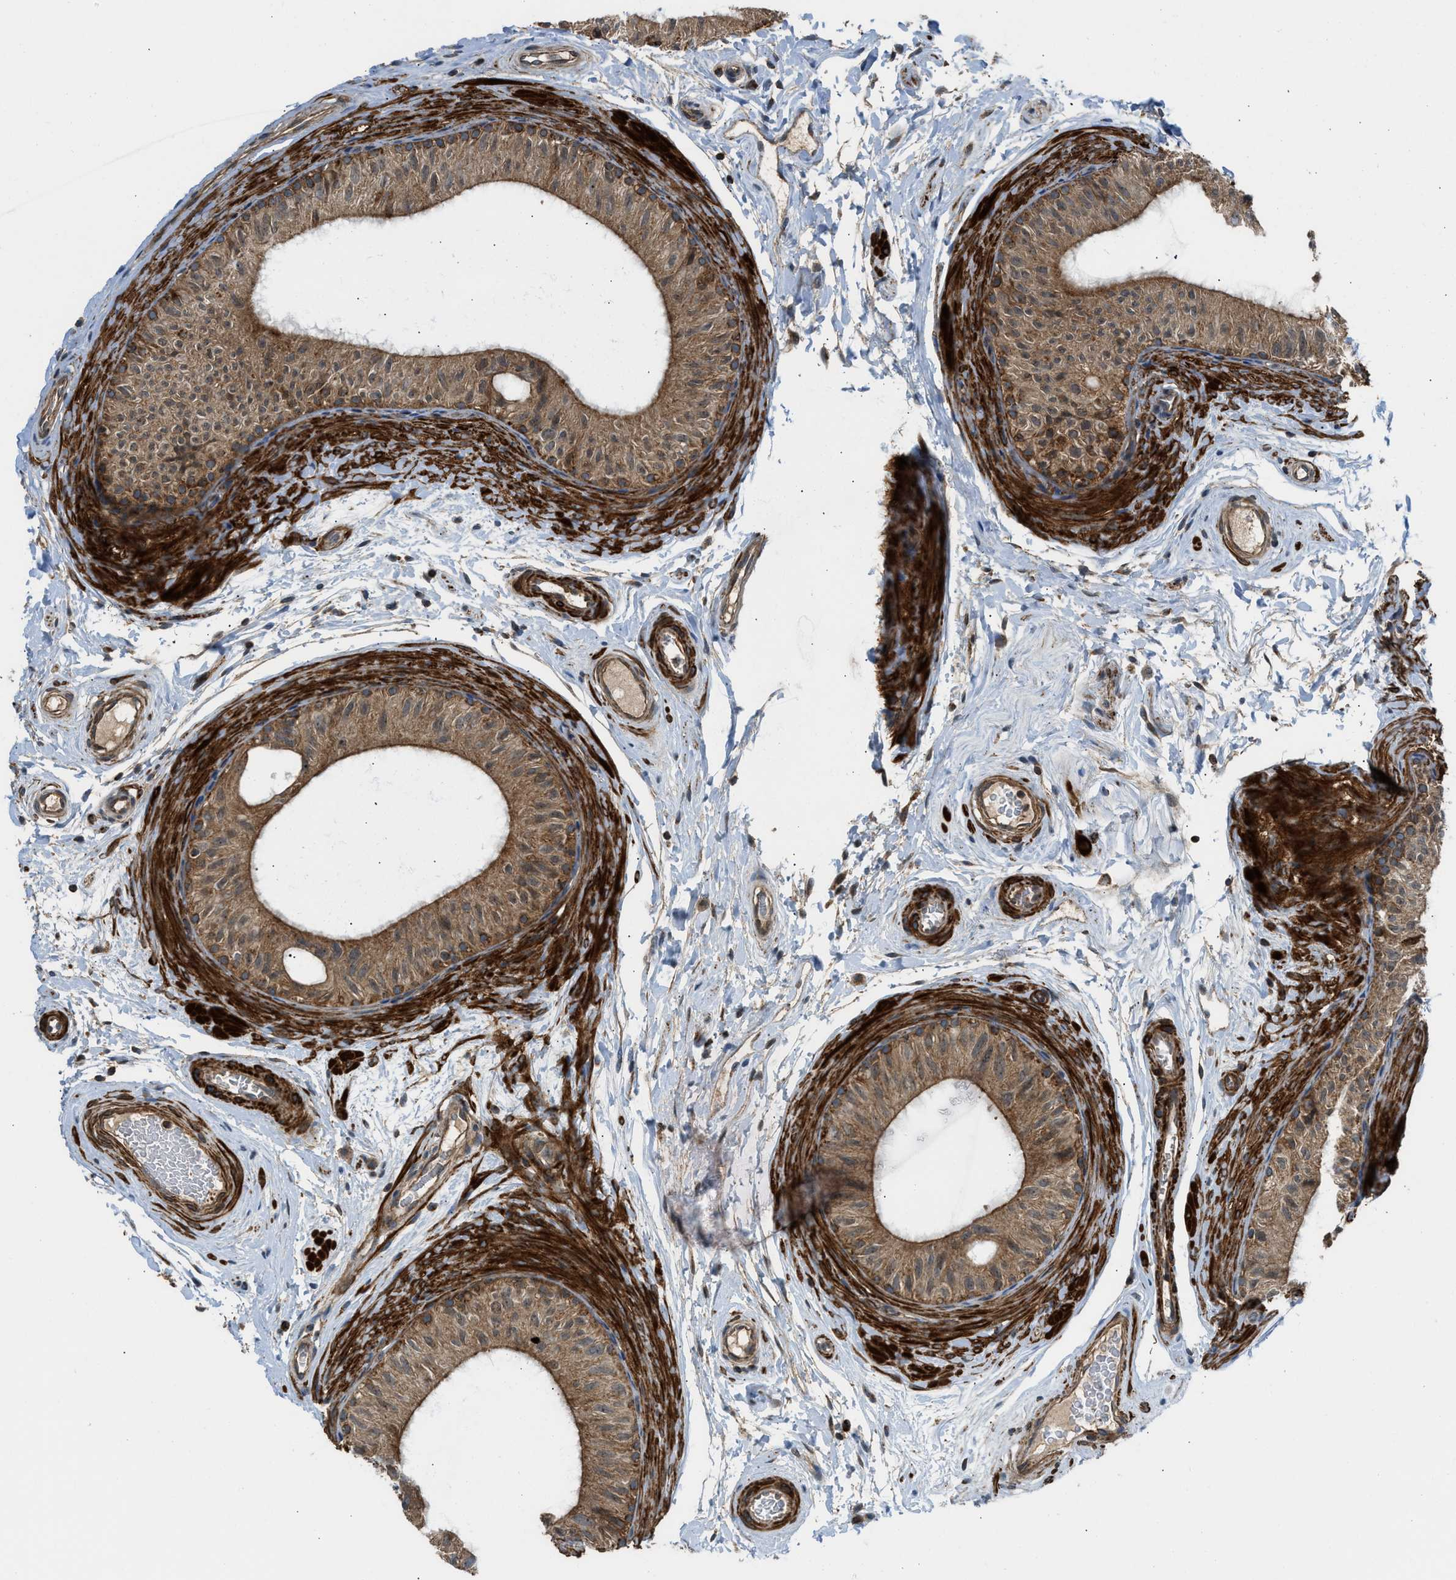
{"staining": {"intensity": "strong", "quantity": ">75%", "location": "cytoplasmic/membranous"}, "tissue": "epididymis", "cell_type": "Glandular cells", "image_type": "normal", "snomed": [{"axis": "morphology", "description": "Normal tissue, NOS"}, {"axis": "topography", "description": "Epididymis"}], "caption": "Protein expression analysis of normal epididymis shows strong cytoplasmic/membranous positivity in about >75% of glandular cells.", "gene": "SESN2", "patient": {"sex": "male", "age": 34}}